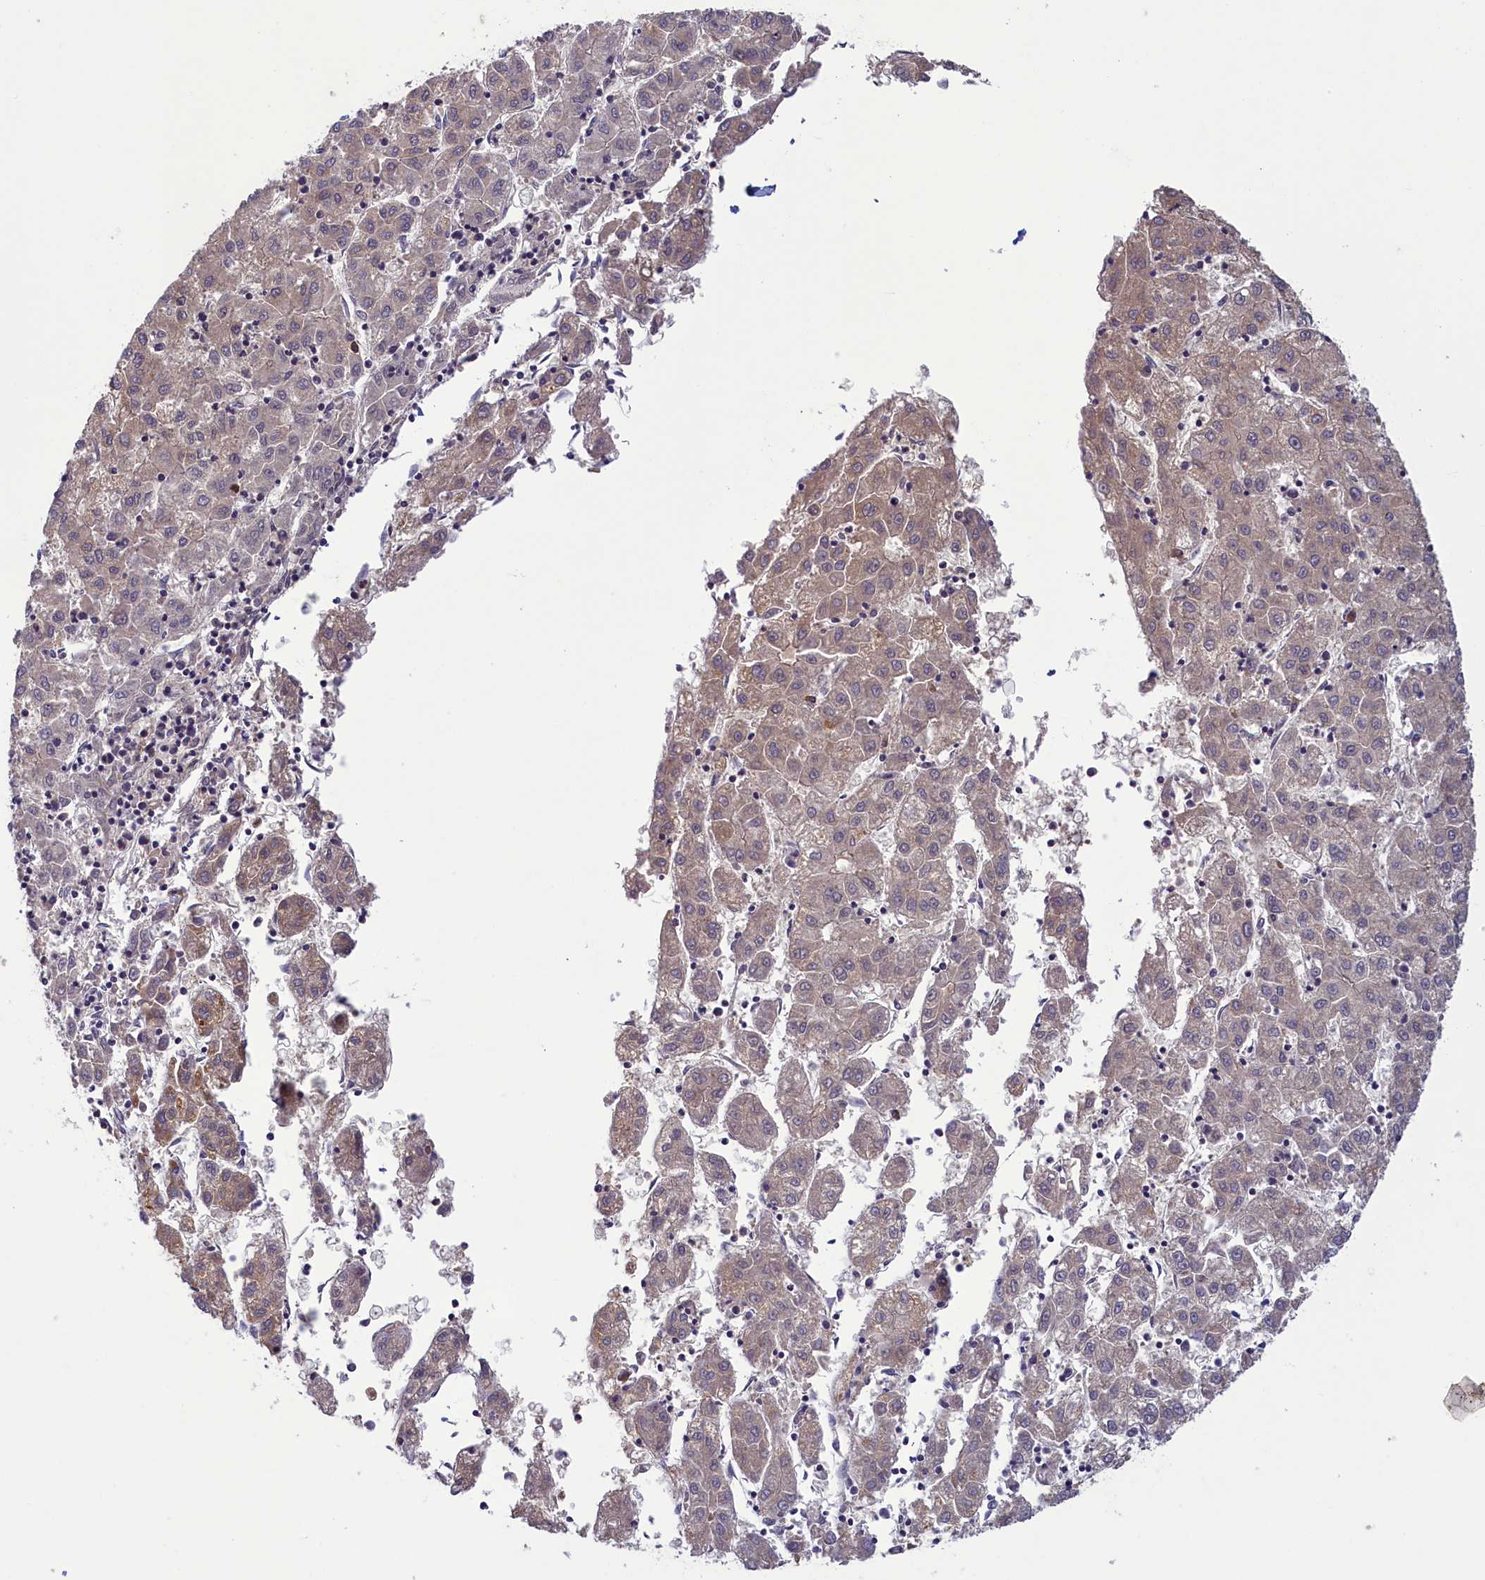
{"staining": {"intensity": "weak", "quantity": ">75%", "location": "cytoplasmic/membranous"}, "tissue": "liver cancer", "cell_type": "Tumor cells", "image_type": "cancer", "snomed": [{"axis": "morphology", "description": "Carcinoma, Hepatocellular, NOS"}, {"axis": "topography", "description": "Liver"}], "caption": "The immunohistochemical stain labels weak cytoplasmic/membranous expression in tumor cells of liver hepatocellular carcinoma tissue.", "gene": "NUBP1", "patient": {"sex": "male", "age": 72}}